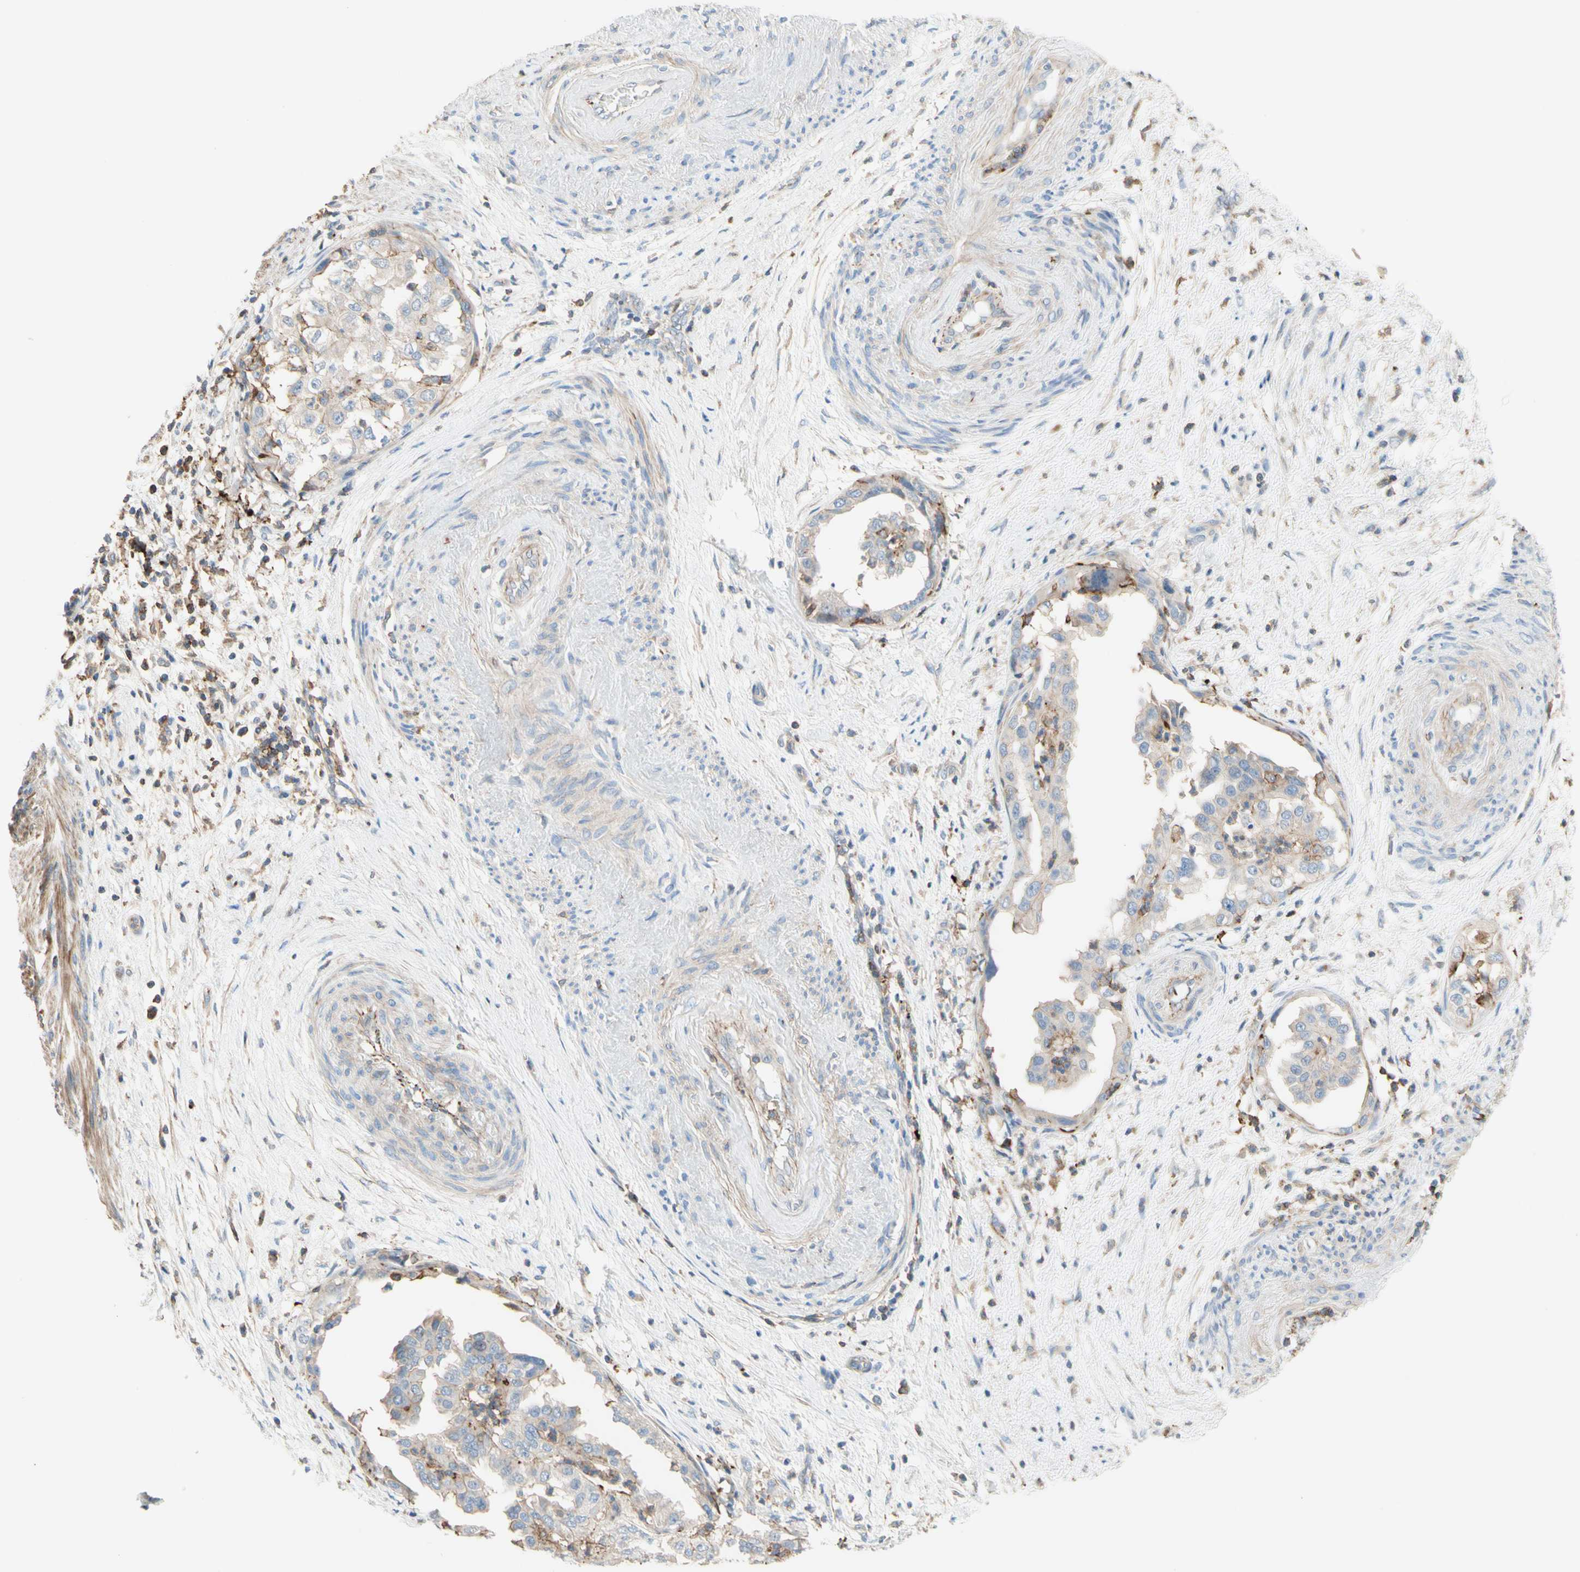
{"staining": {"intensity": "weak", "quantity": ">75%", "location": "cytoplasmic/membranous"}, "tissue": "endometrial cancer", "cell_type": "Tumor cells", "image_type": "cancer", "snomed": [{"axis": "morphology", "description": "Adenocarcinoma, NOS"}, {"axis": "topography", "description": "Endometrium"}], "caption": "The micrograph exhibits a brown stain indicating the presence of a protein in the cytoplasmic/membranous of tumor cells in endometrial cancer.", "gene": "SEMA4C", "patient": {"sex": "female", "age": 85}}